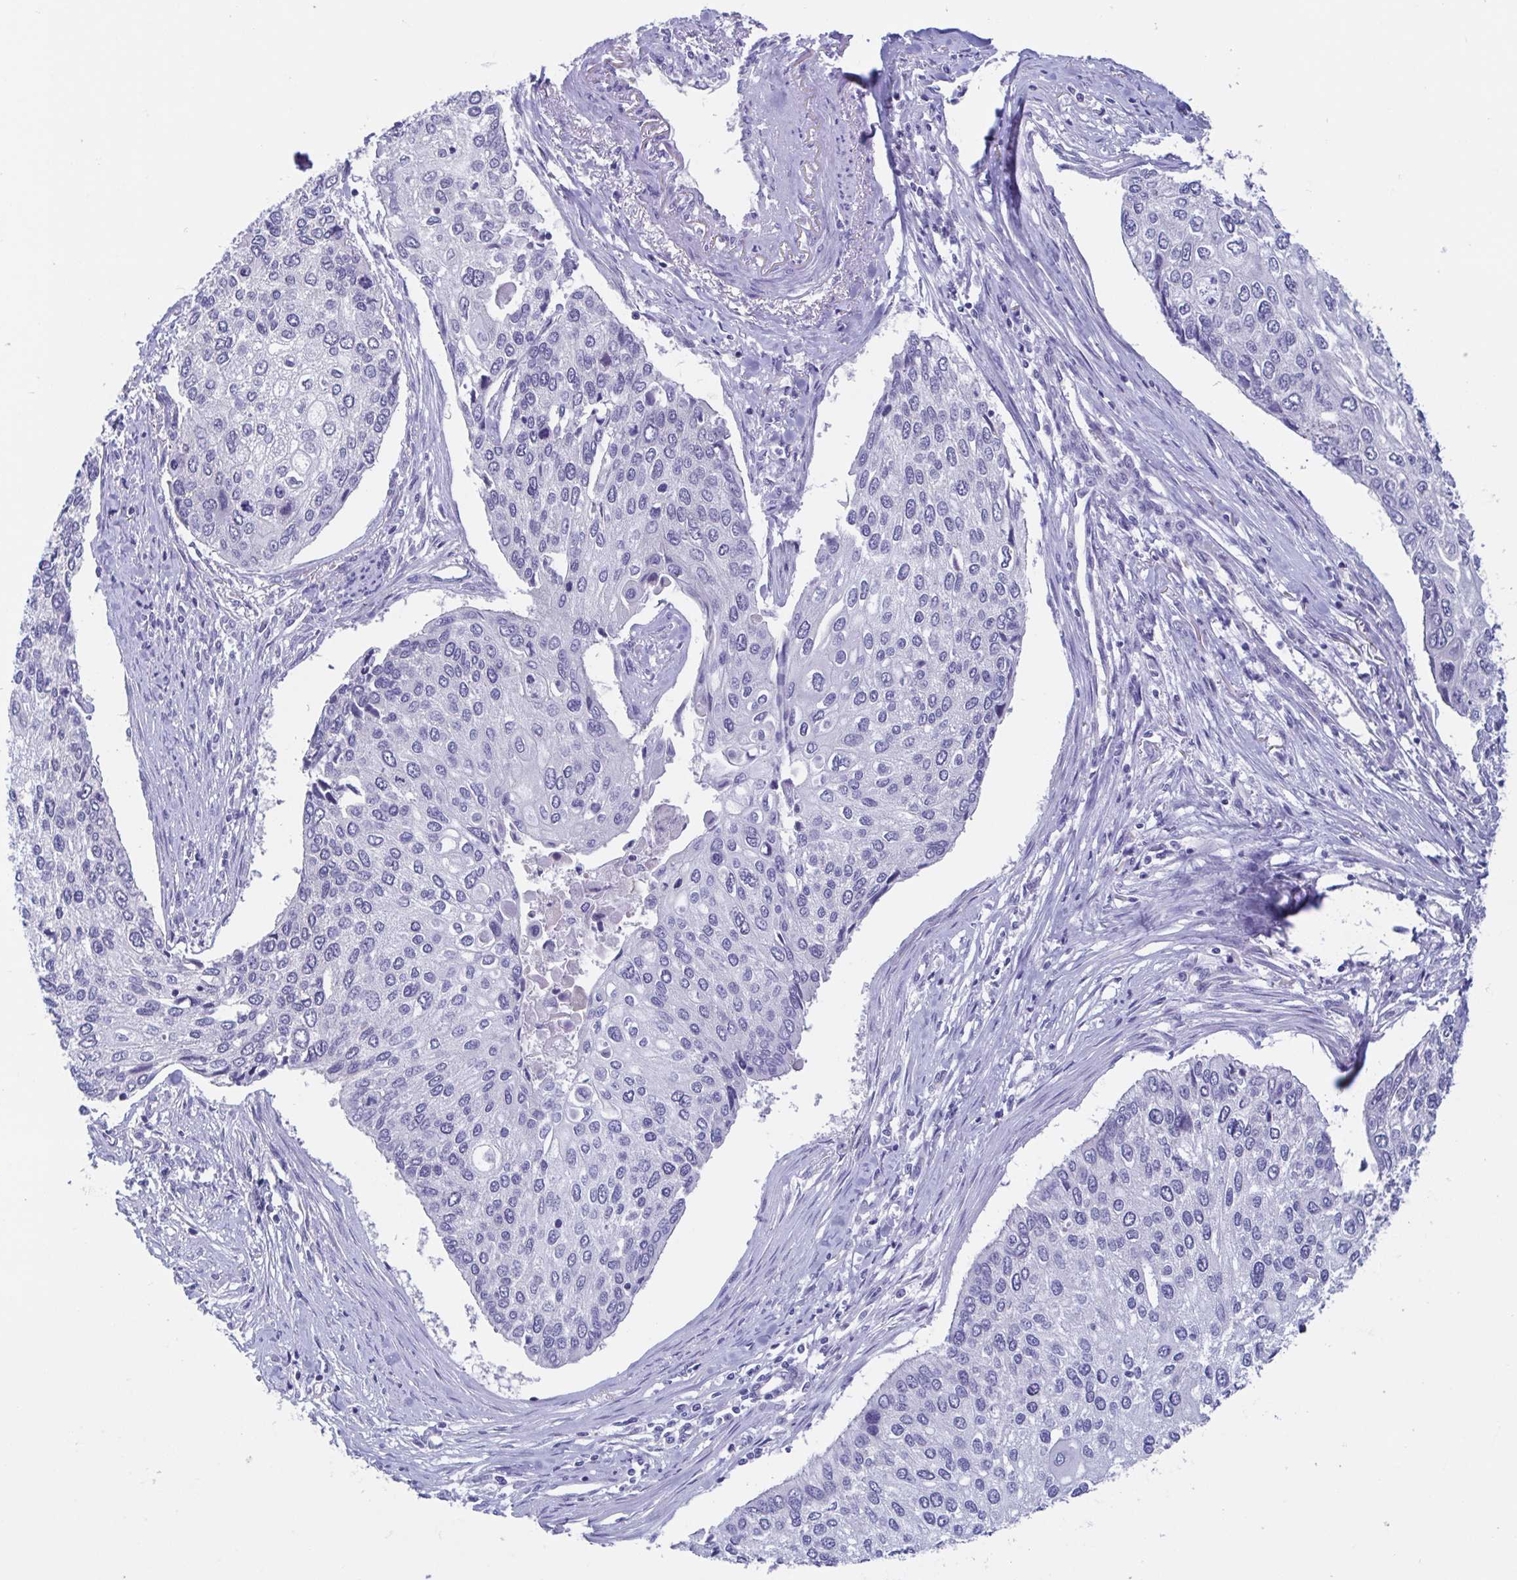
{"staining": {"intensity": "negative", "quantity": "none", "location": "none"}, "tissue": "lung cancer", "cell_type": "Tumor cells", "image_type": "cancer", "snomed": [{"axis": "morphology", "description": "Squamous cell carcinoma, NOS"}, {"axis": "morphology", "description": "Squamous cell carcinoma, metastatic, NOS"}, {"axis": "topography", "description": "Lung"}], "caption": "Lung cancer was stained to show a protein in brown. There is no significant staining in tumor cells.", "gene": "TEX12", "patient": {"sex": "male", "age": 63}}